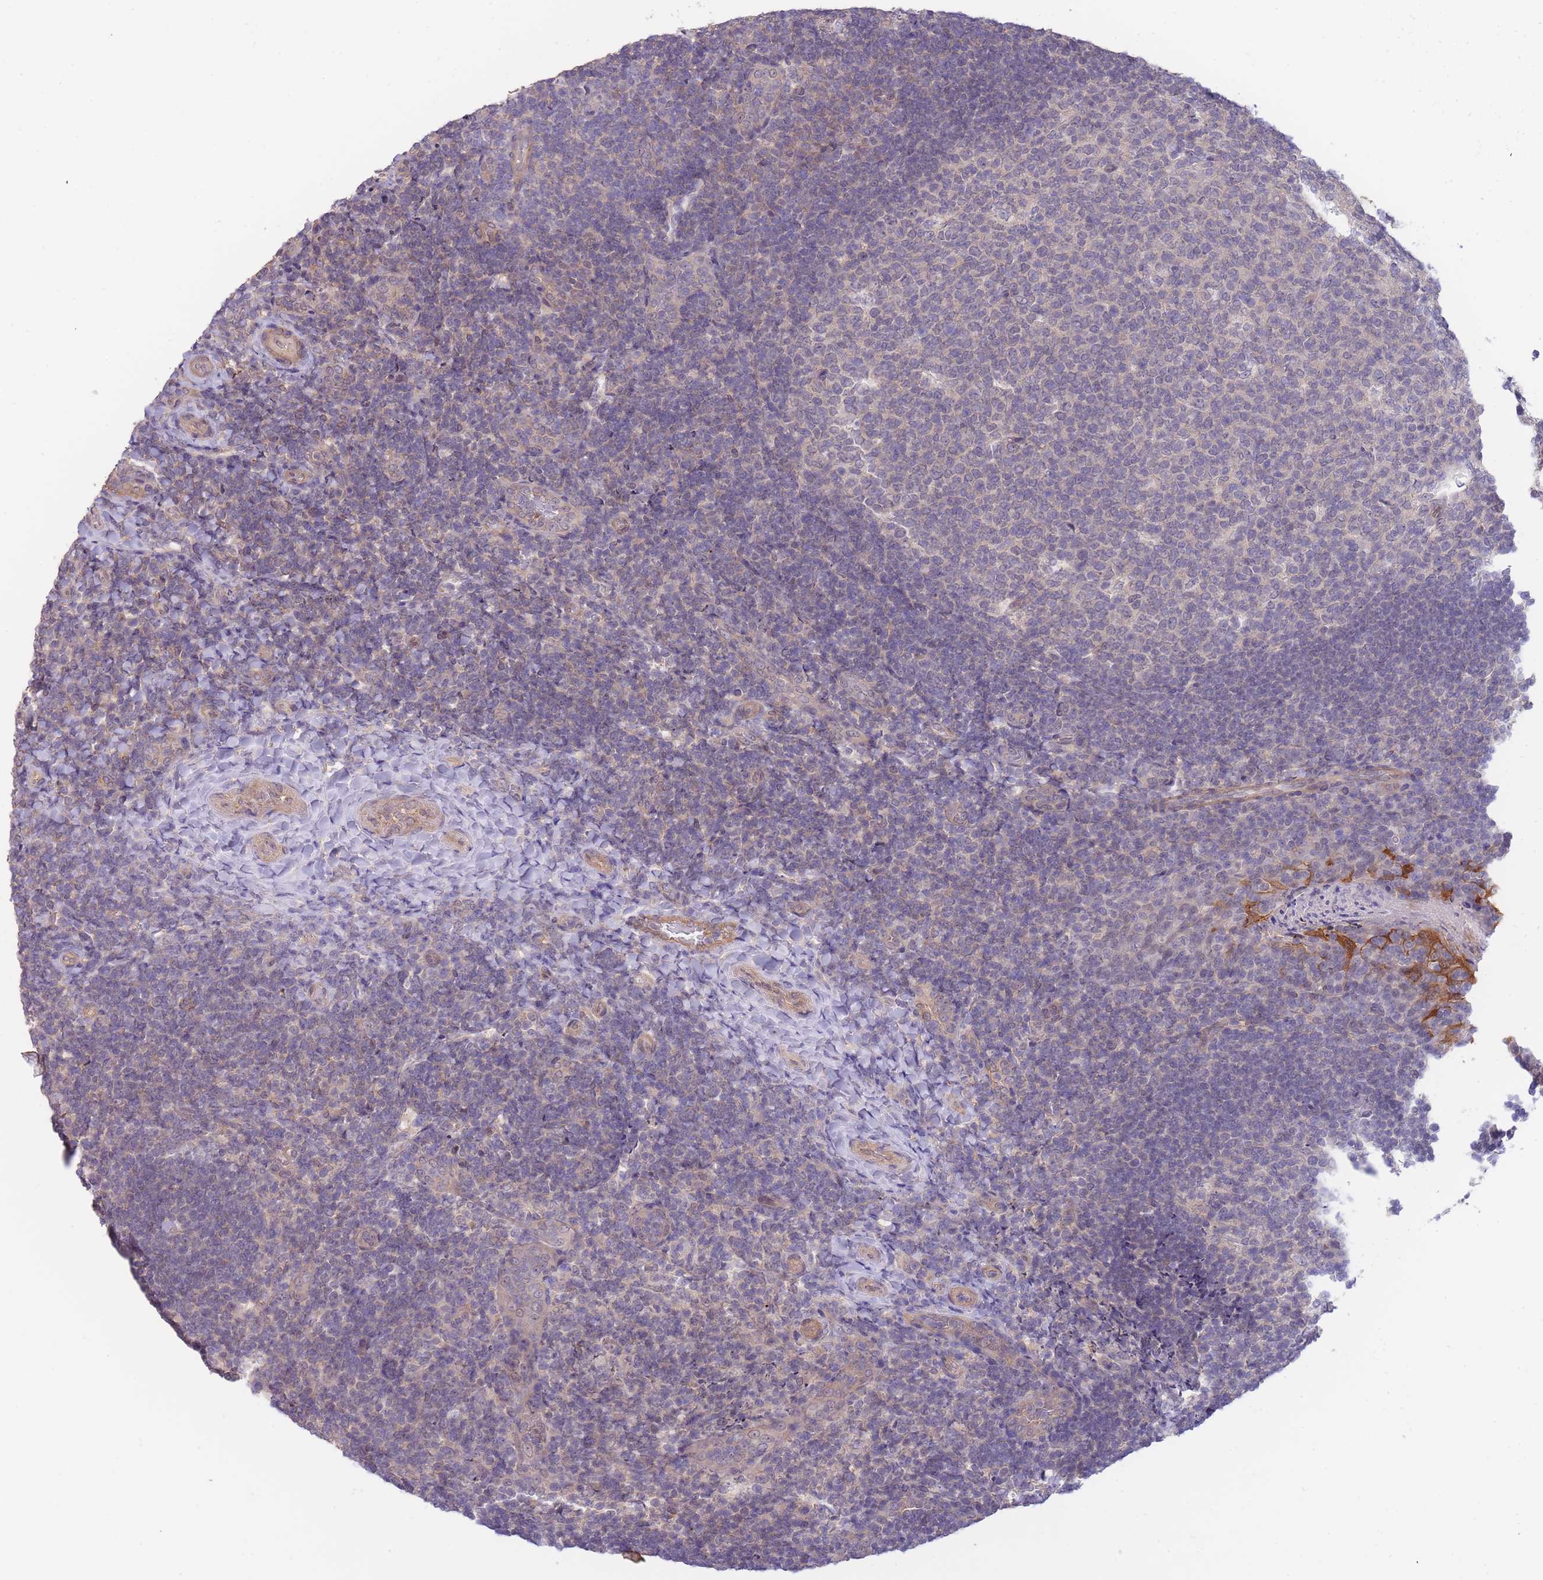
{"staining": {"intensity": "negative", "quantity": "none", "location": "none"}, "tissue": "tonsil", "cell_type": "Germinal center cells", "image_type": "normal", "snomed": [{"axis": "morphology", "description": "Normal tissue, NOS"}, {"axis": "topography", "description": "Tonsil"}], "caption": "Protein analysis of normal tonsil reveals no significant positivity in germinal center cells.", "gene": "SMC6", "patient": {"sex": "female", "age": 10}}